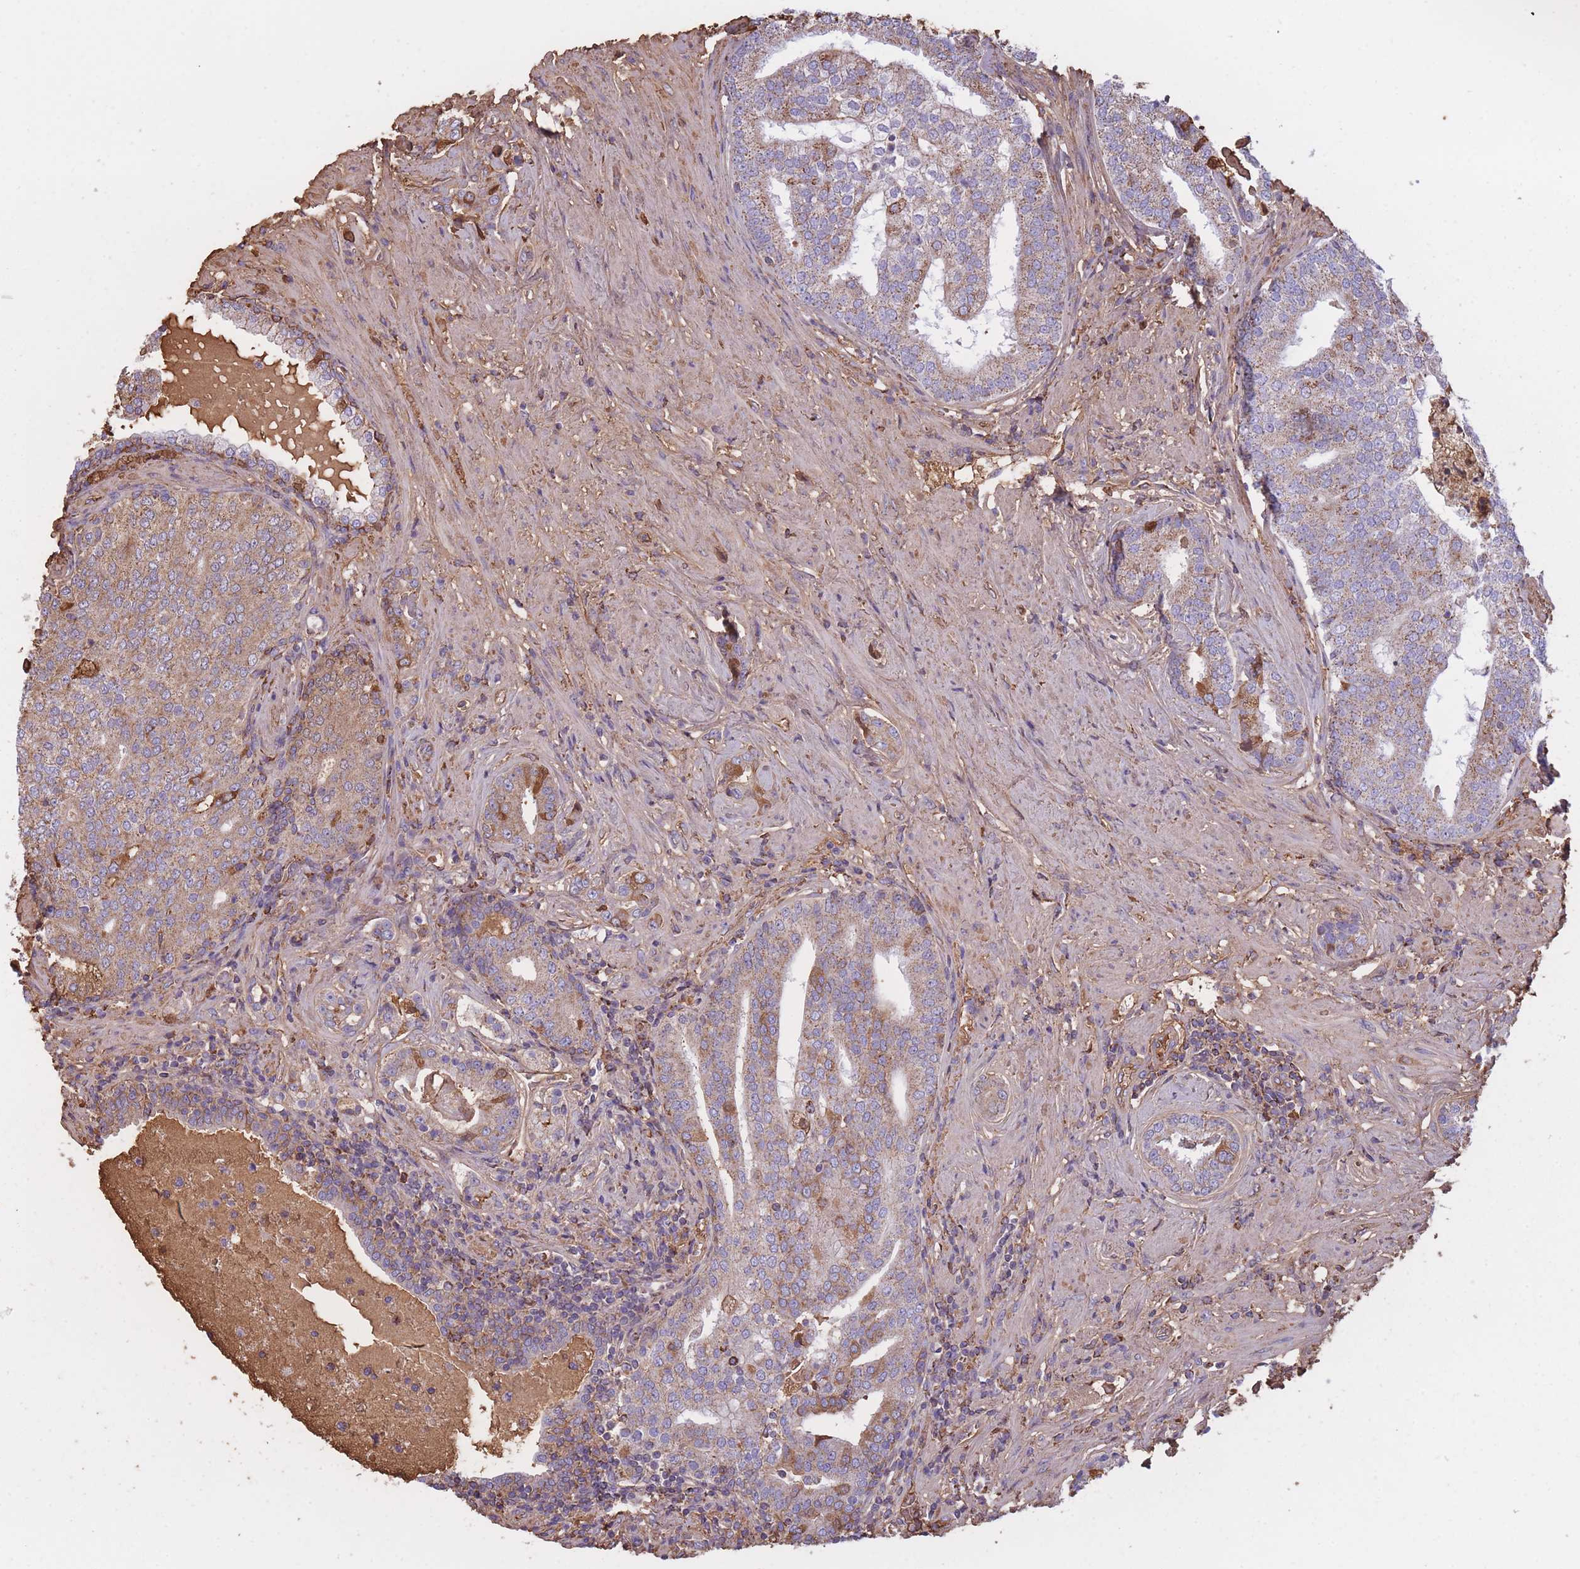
{"staining": {"intensity": "moderate", "quantity": "<25%", "location": "cytoplasmic/membranous"}, "tissue": "prostate cancer", "cell_type": "Tumor cells", "image_type": "cancer", "snomed": [{"axis": "morphology", "description": "Adenocarcinoma, High grade"}, {"axis": "topography", "description": "Prostate"}], "caption": "Immunohistochemical staining of human prostate cancer (adenocarcinoma (high-grade)) exhibits moderate cytoplasmic/membranous protein positivity in approximately <25% of tumor cells.", "gene": "KAT2A", "patient": {"sex": "male", "age": 55}}